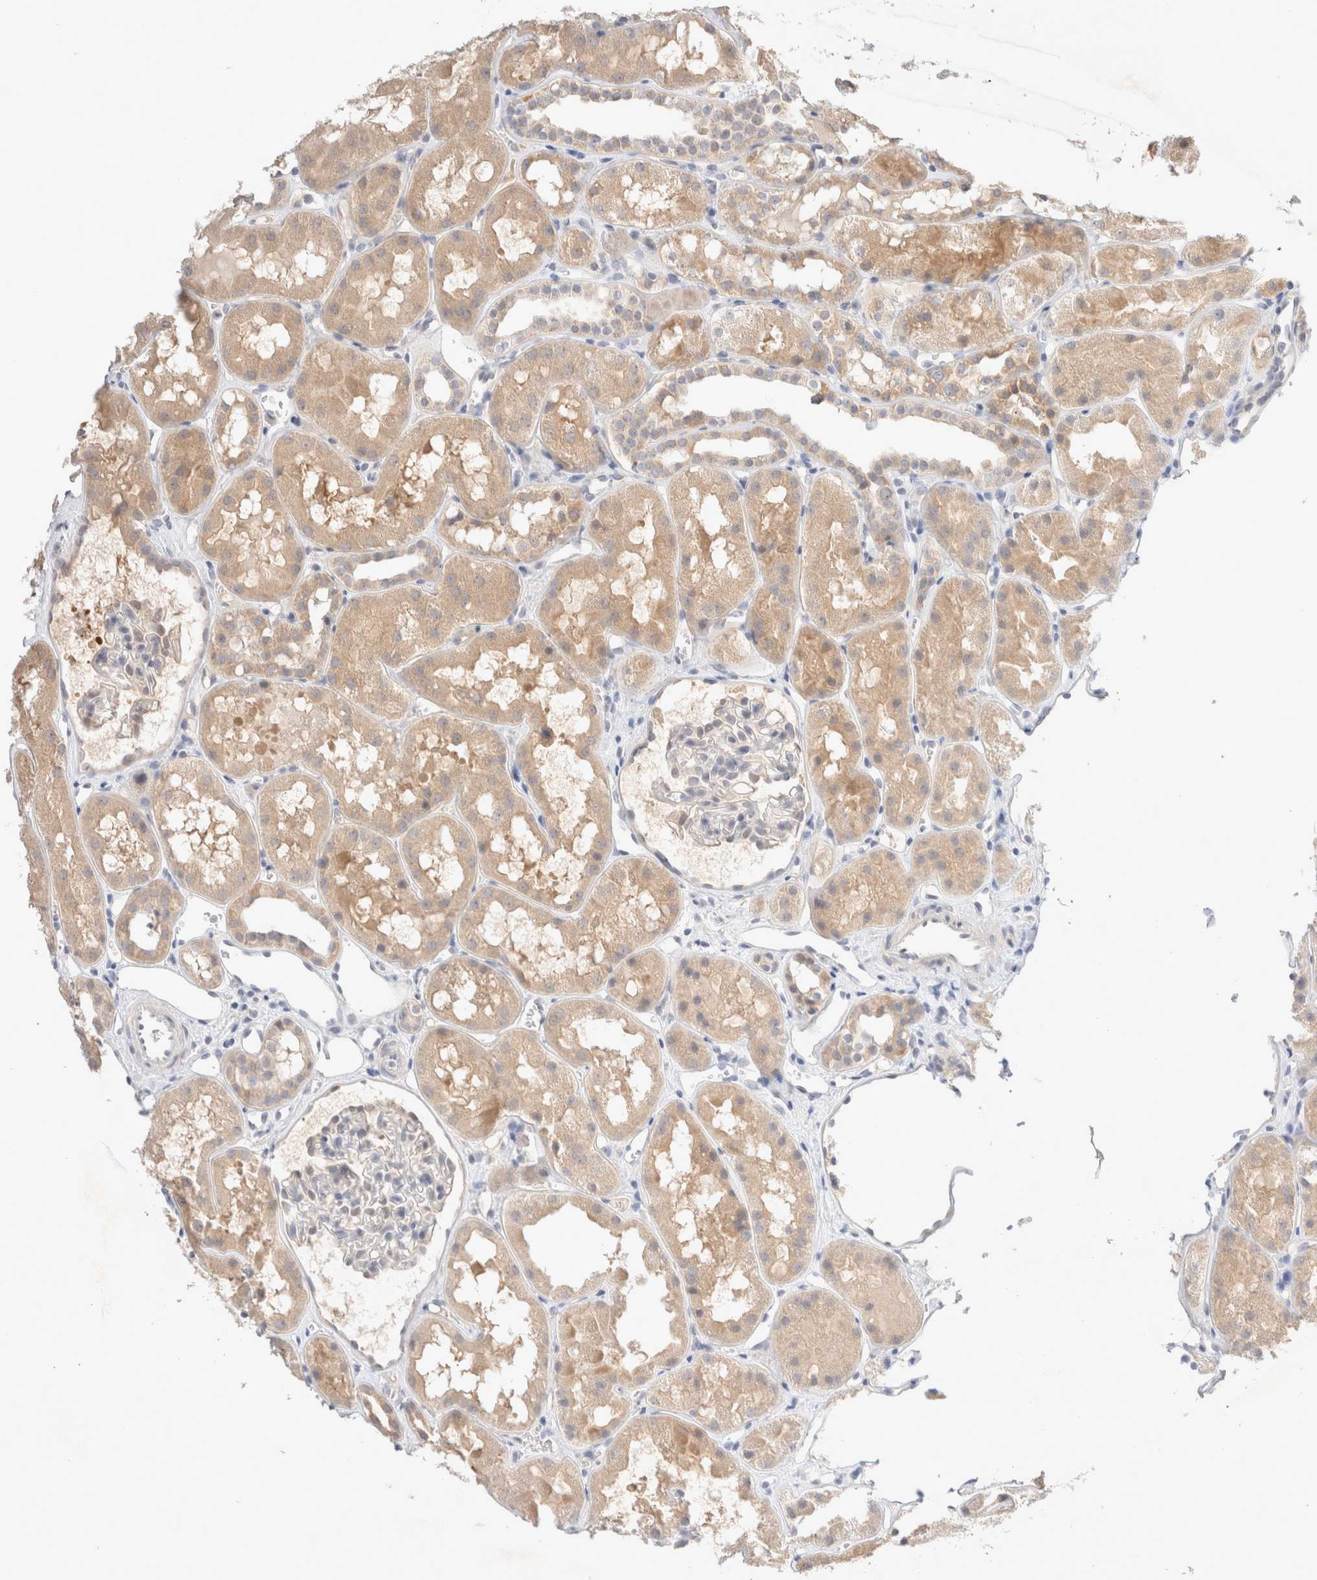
{"staining": {"intensity": "negative", "quantity": "none", "location": "none"}, "tissue": "kidney", "cell_type": "Cells in glomeruli", "image_type": "normal", "snomed": [{"axis": "morphology", "description": "Normal tissue, NOS"}, {"axis": "topography", "description": "Kidney"}], "caption": "Kidney stained for a protein using IHC exhibits no positivity cells in glomeruli.", "gene": "SPATA20", "patient": {"sex": "male", "age": 16}}